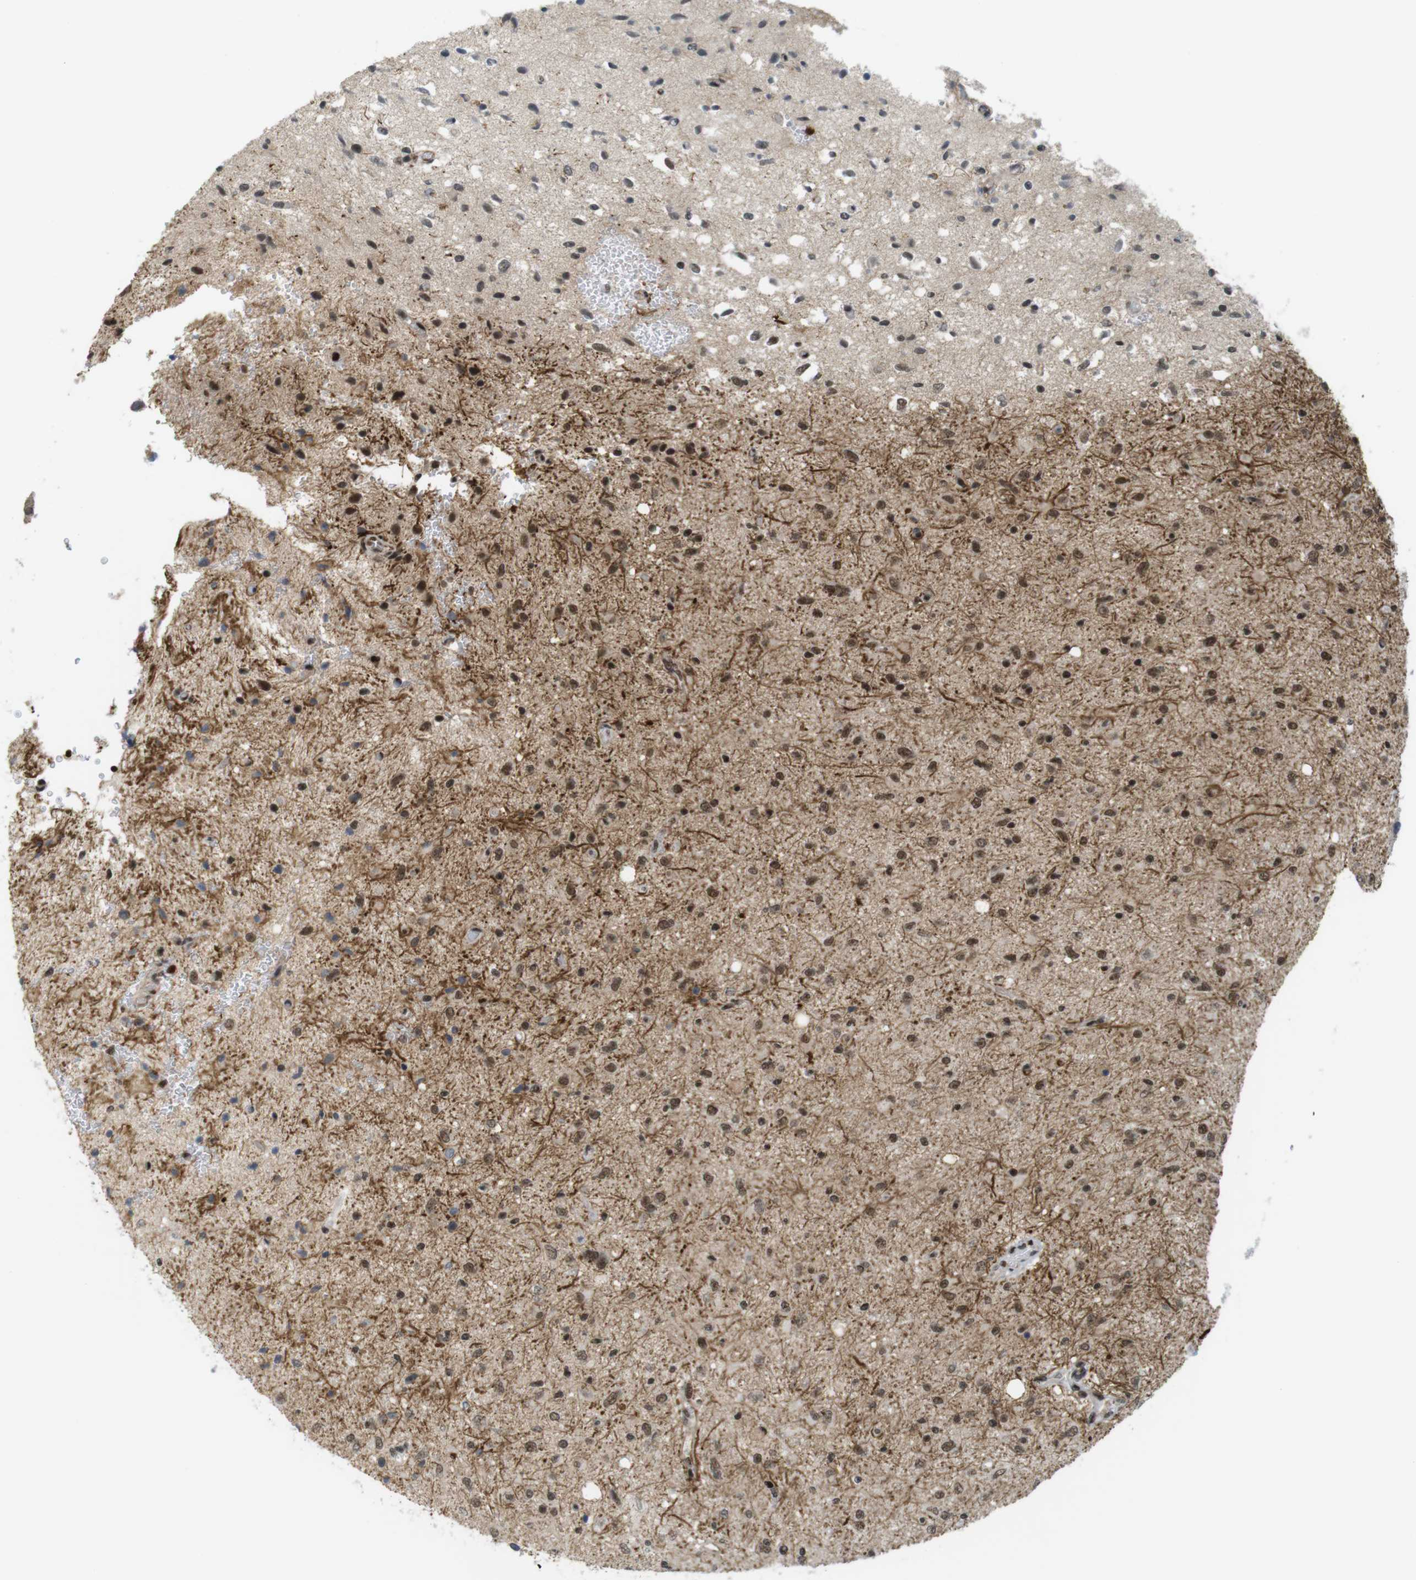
{"staining": {"intensity": "moderate", "quantity": ">75%", "location": "nuclear"}, "tissue": "glioma", "cell_type": "Tumor cells", "image_type": "cancer", "snomed": [{"axis": "morphology", "description": "Glioma, malignant, Low grade"}, {"axis": "topography", "description": "Brain"}], "caption": "Immunohistochemical staining of malignant glioma (low-grade) demonstrates moderate nuclear protein expression in about >75% of tumor cells.", "gene": "SP2", "patient": {"sex": "male", "age": 77}}